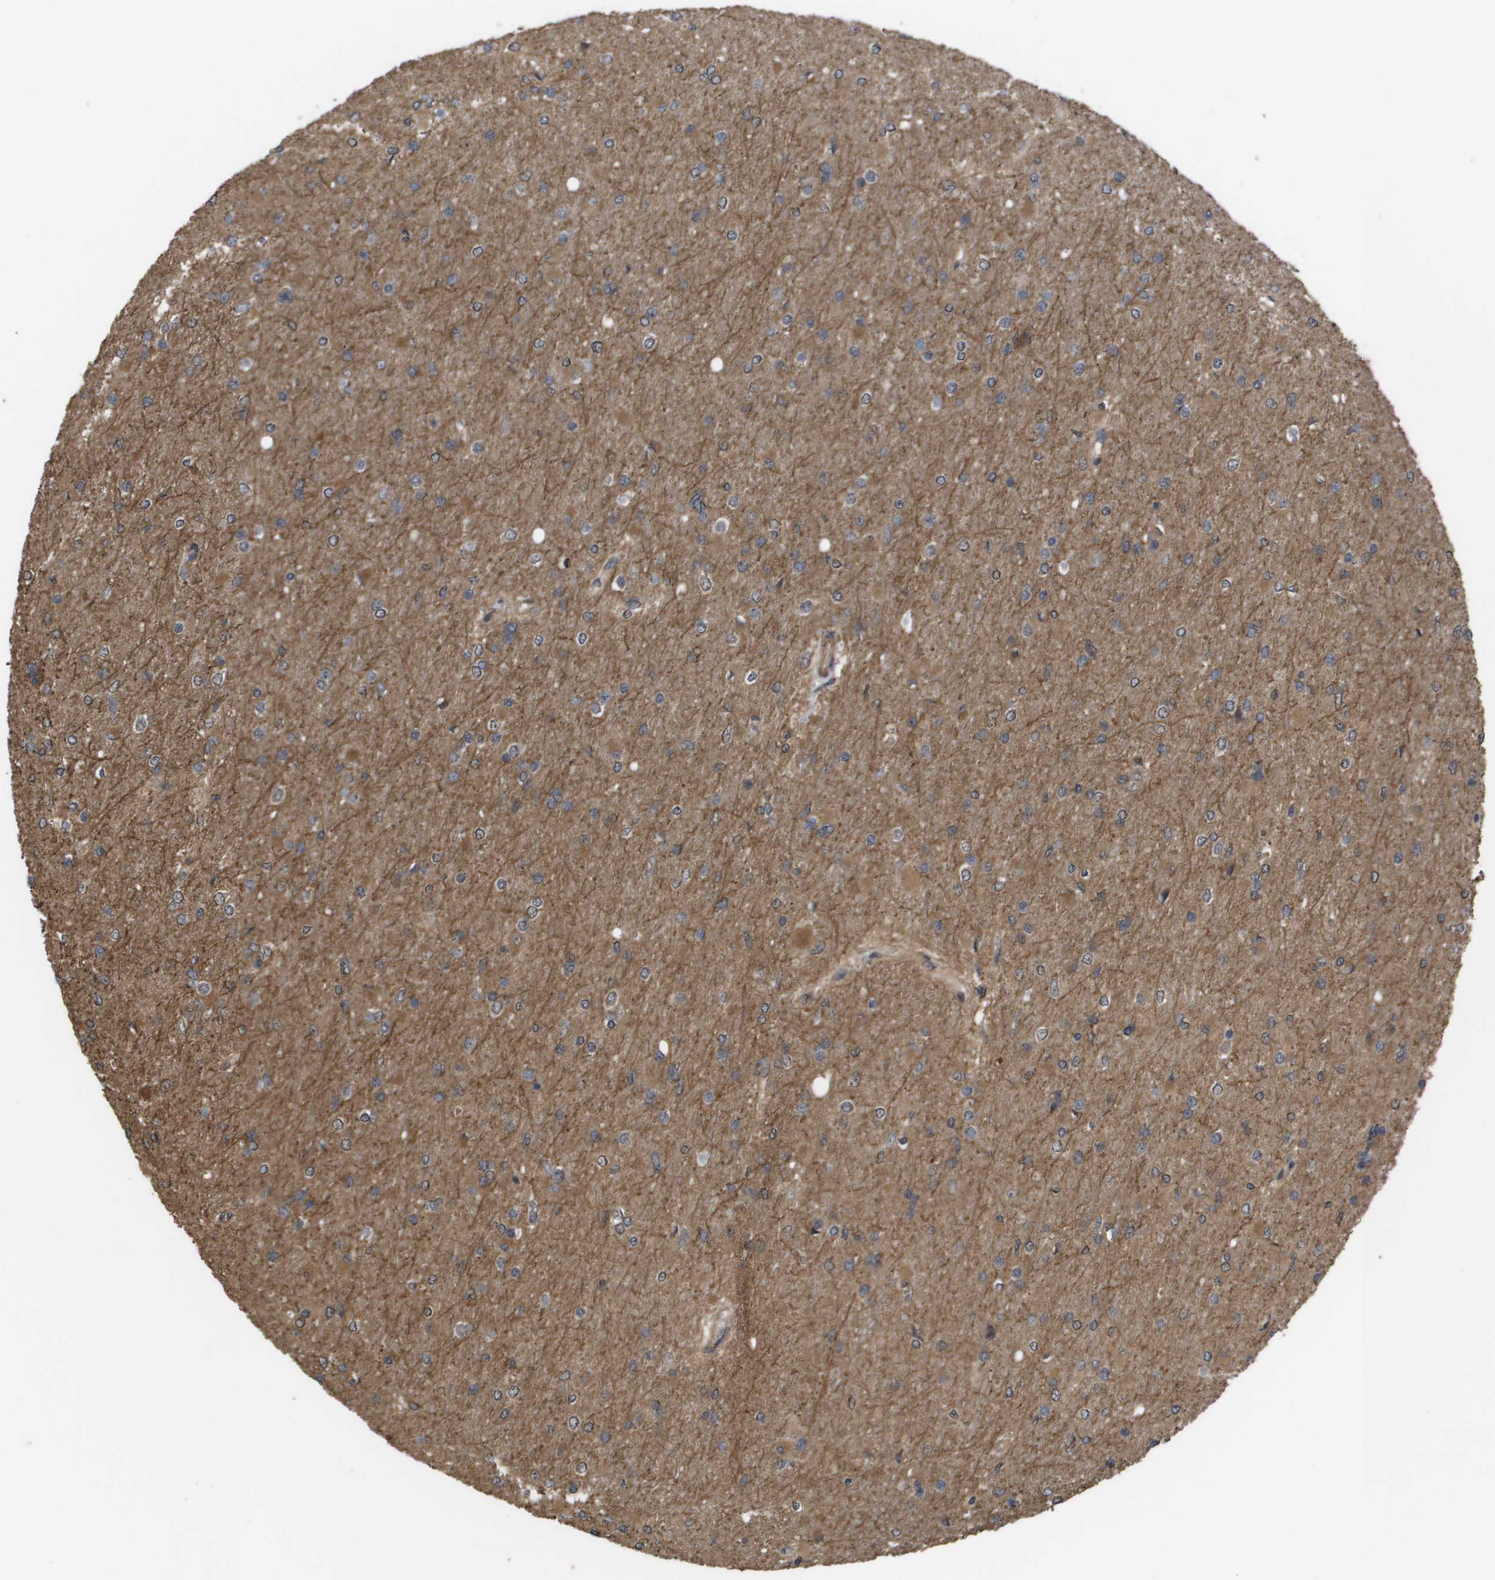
{"staining": {"intensity": "moderate", "quantity": "25%-75%", "location": "cytoplasmic/membranous"}, "tissue": "glioma", "cell_type": "Tumor cells", "image_type": "cancer", "snomed": [{"axis": "morphology", "description": "Glioma, malignant, High grade"}, {"axis": "topography", "description": "Cerebral cortex"}], "caption": "DAB (3,3'-diaminobenzidine) immunohistochemical staining of human malignant glioma (high-grade) displays moderate cytoplasmic/membranous protein positivity in approximately 25%-75% of tumor cells.", "gene": "CUL5", "patient": {"sex": "female", "age": 36}}